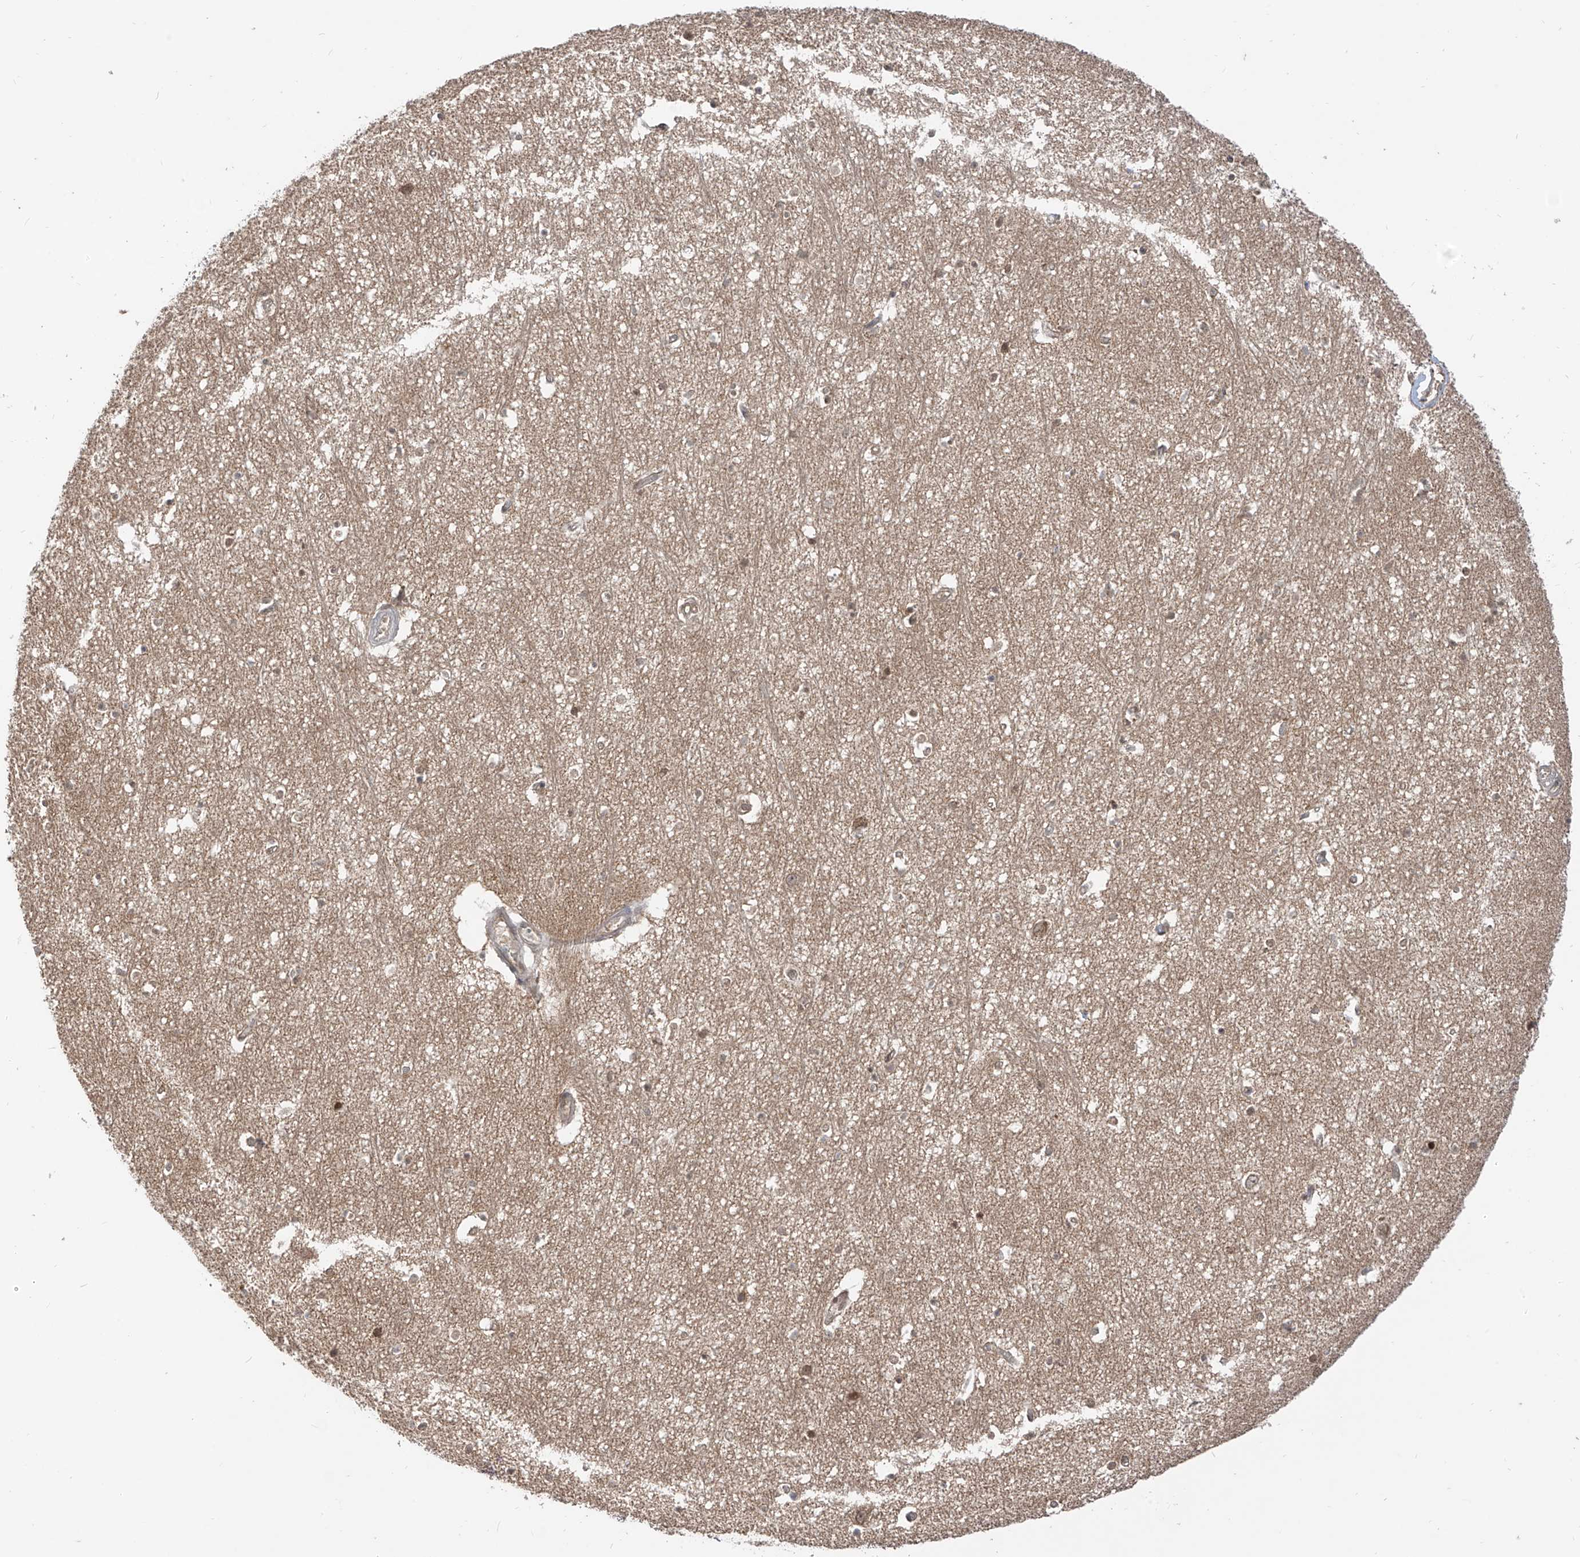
{"staining": {"intensity": "moderate", "quantity": "<25%", "location": "cytoplasmic/membranous,nuclear"}, "tissue": "hippocampus", "cell_type": "Glial cells", "image_type": "normal", "snomed": [{"axis": "morphology", "description": "Normal tissue, NOS"}, {"axis": "topography", "description": "Hippocampus"}], "caption": "Immunohistochemistry histopathology image of benign hippocampus: human hippocampus stained using immunohistochemistry (IHC) demonstrates low levels of moderate protein expression localized specifically in the cytoplasmic/membranous,nuclear of glial cells, appearing as a cytoplasmic/membranous,nuclear brown color.", "gene": "MTUS2", "patient": {"sex": "female", "age": 64}}